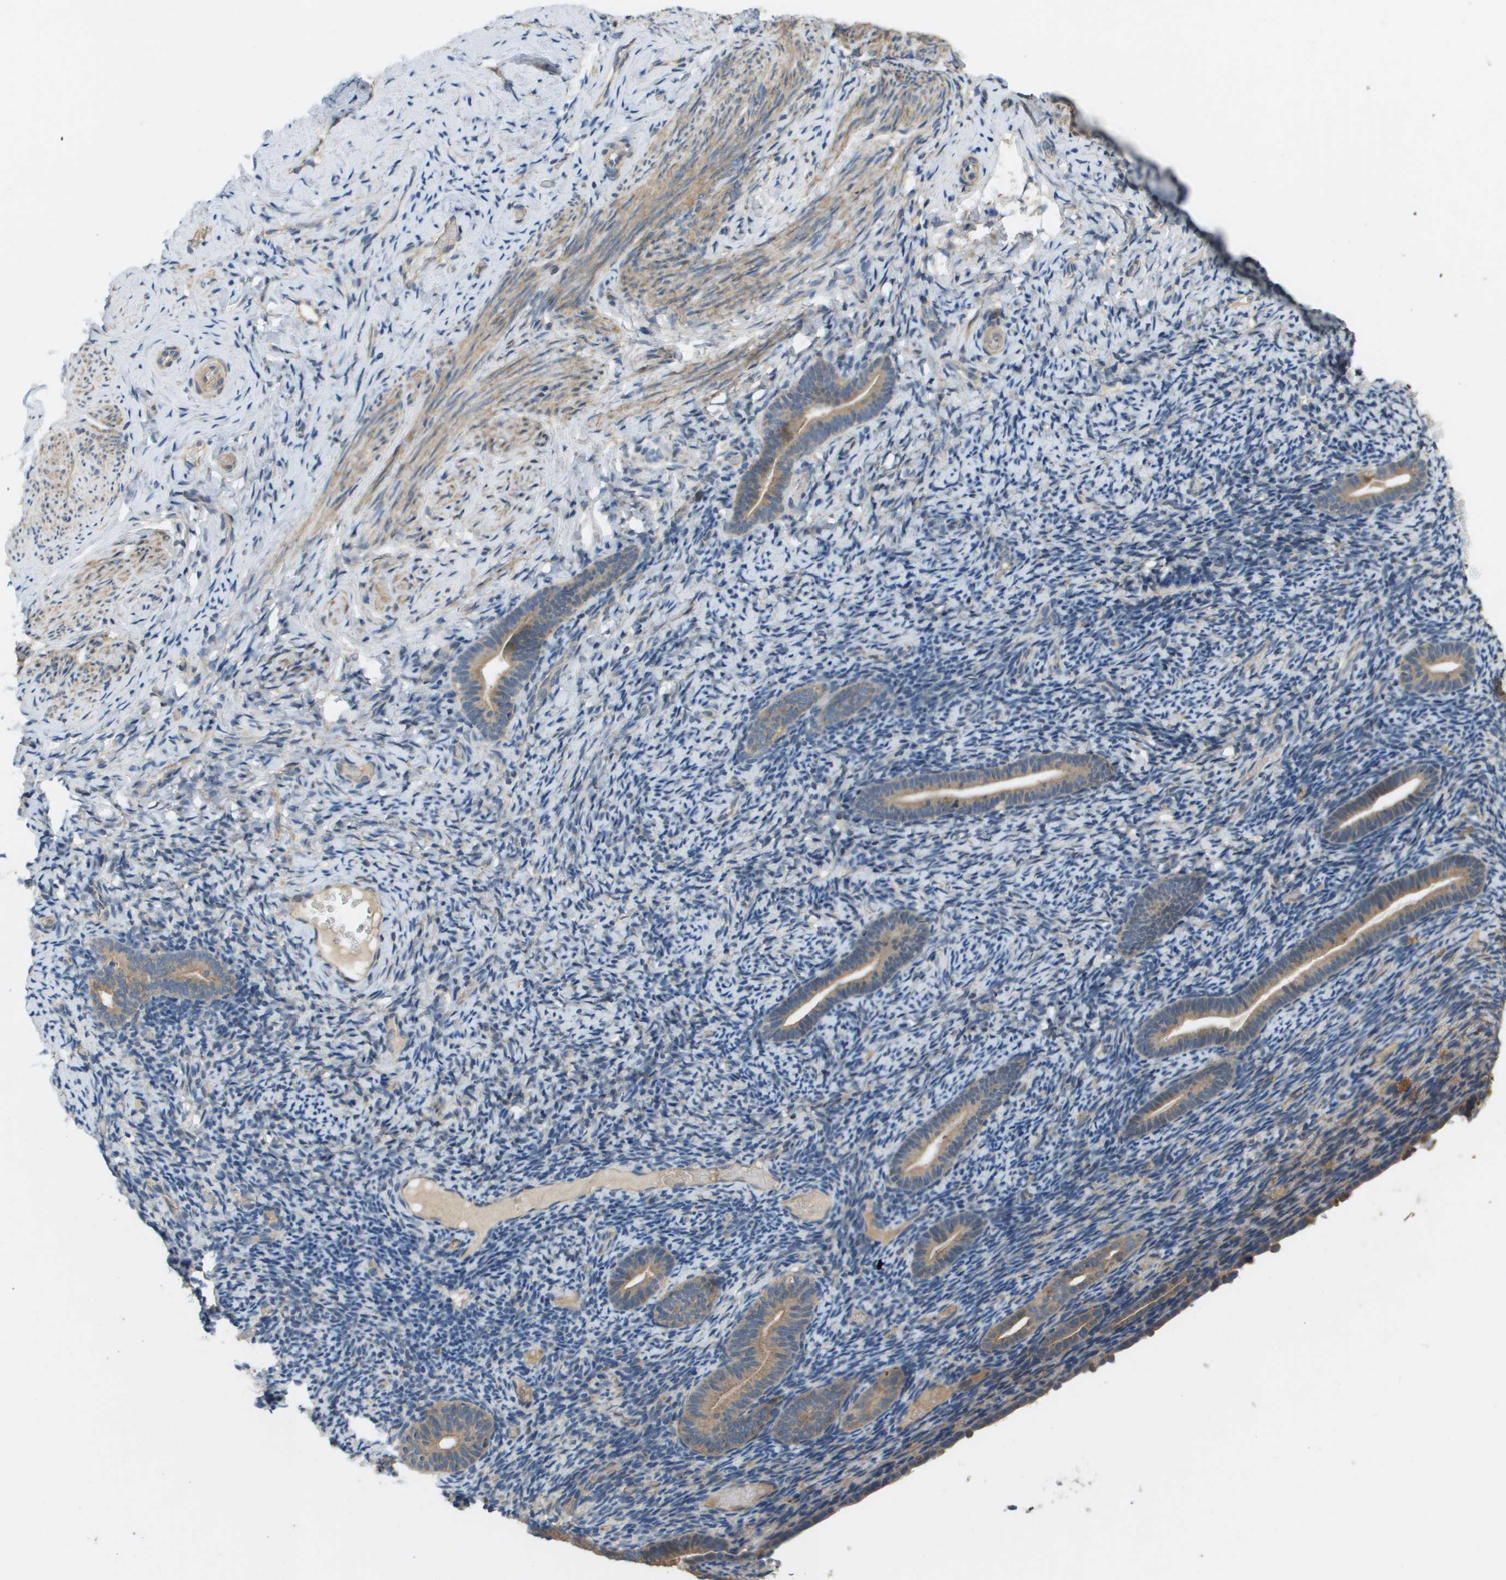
{"staining": {"intensity": "weak", "quantity": "<25%", "location": "cytoplasmic/membranous"}, "tissue": "endometrium", "cell_type": "Cells in endometrial stroma", "image_type": "normal", "snomed": [{"axis": "morphology", "description": "Normal tissue, NOS"}, {"axis": "topography", "description": "Endometrium"}], "caption": "The photomicrograph shows no significant expression in cells in endometrial stroma of endometrium.", "gene": "KRT23", "patient": {"sex": "female", "age": 51}}